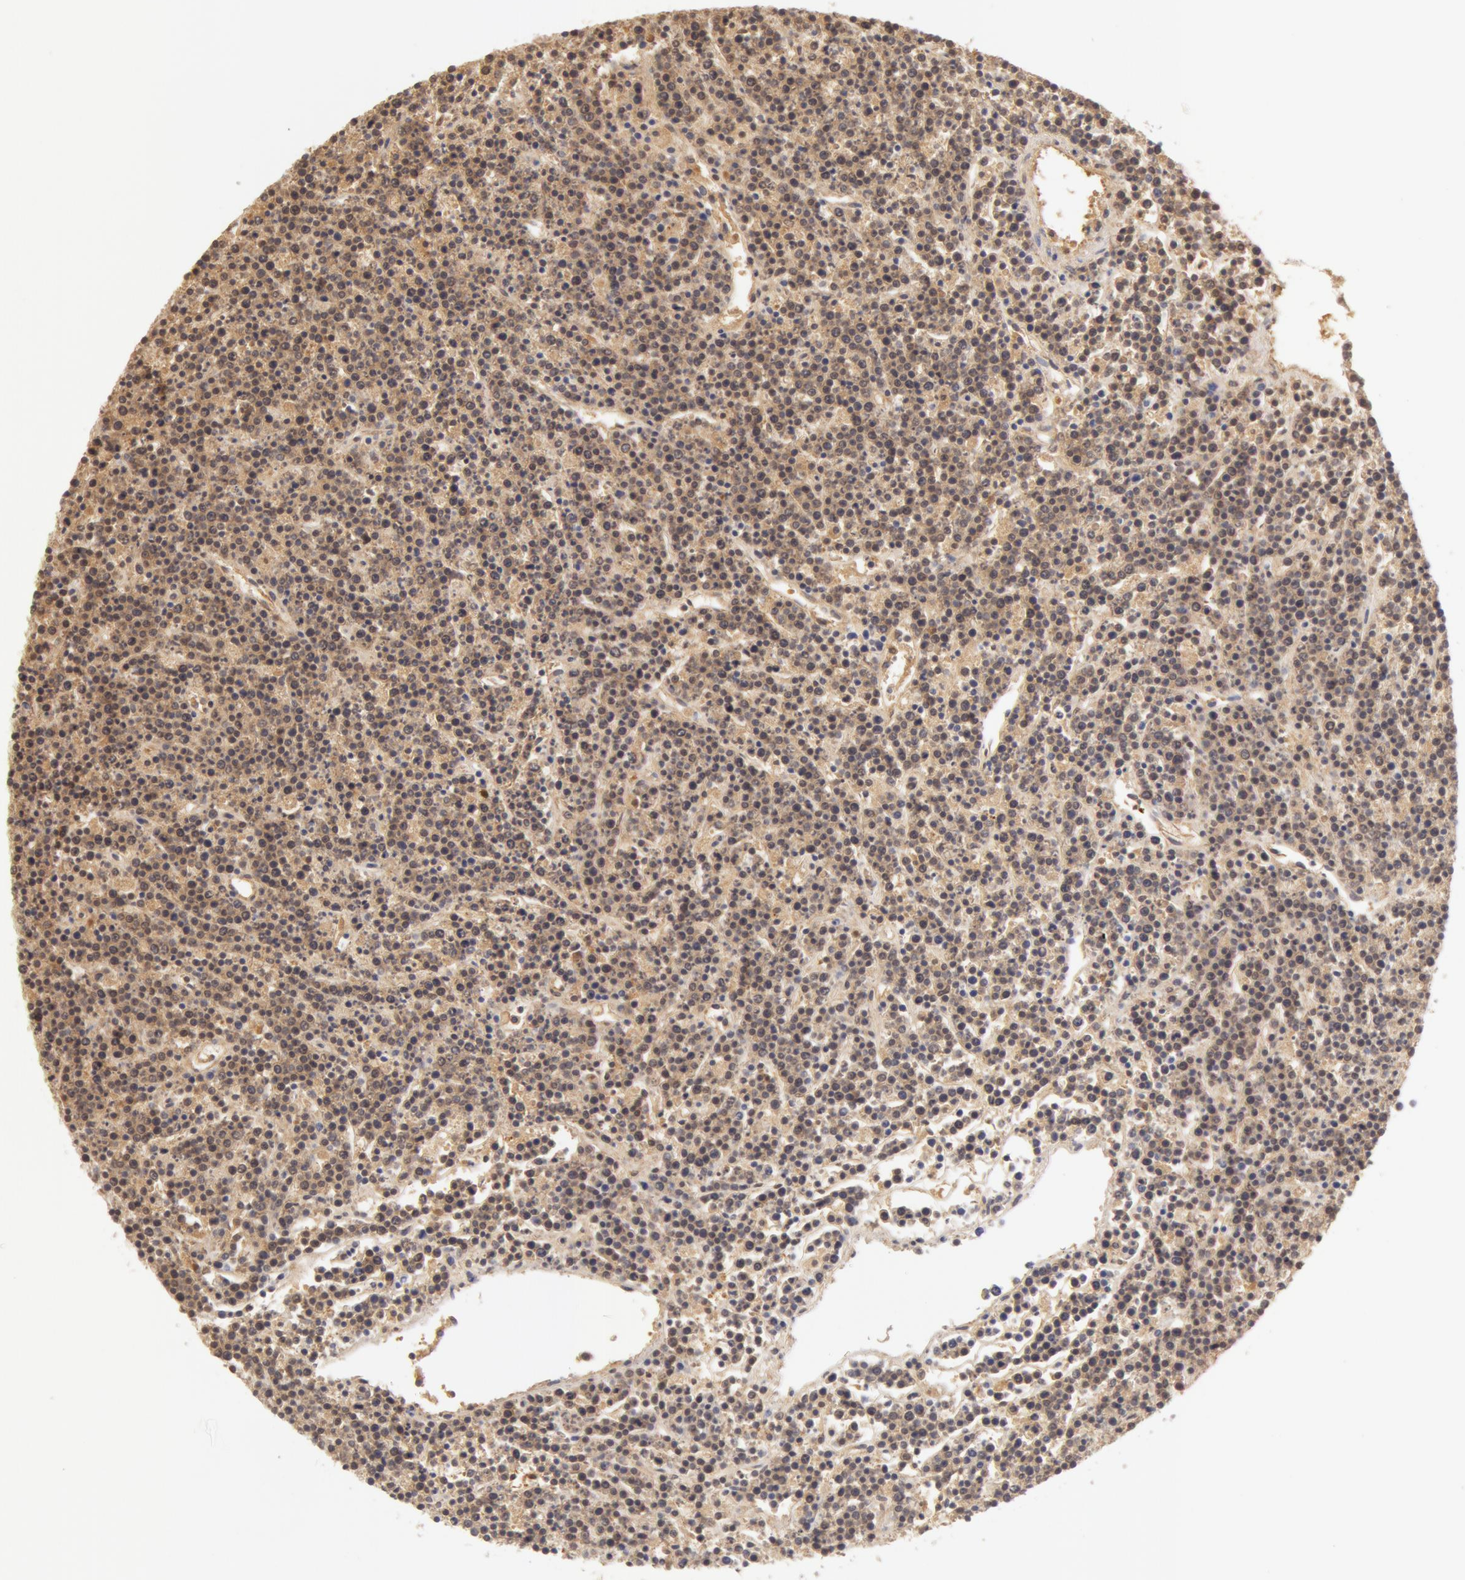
{"staining": {"intensity": "weak", "quantity": ">75%", "location": "cytoplasmic/membranous"}, "tissue": "lymphoma", "cell_type": "Tumor cells", "image_type": "cancer", "snomed": [{"axis": "morphology", "description": "Malignant lymphoma, non-Hodgkin's type, High grade"}, {"axis": "topography", "description": "Ovary"}], "caption": "A low amount of weak cytoplasmic/membranous staining is seen in about >75% of tumor cells in lymphoma tissue.", "gene": "GC", "patient": {"sex": "female", "age": 56}}